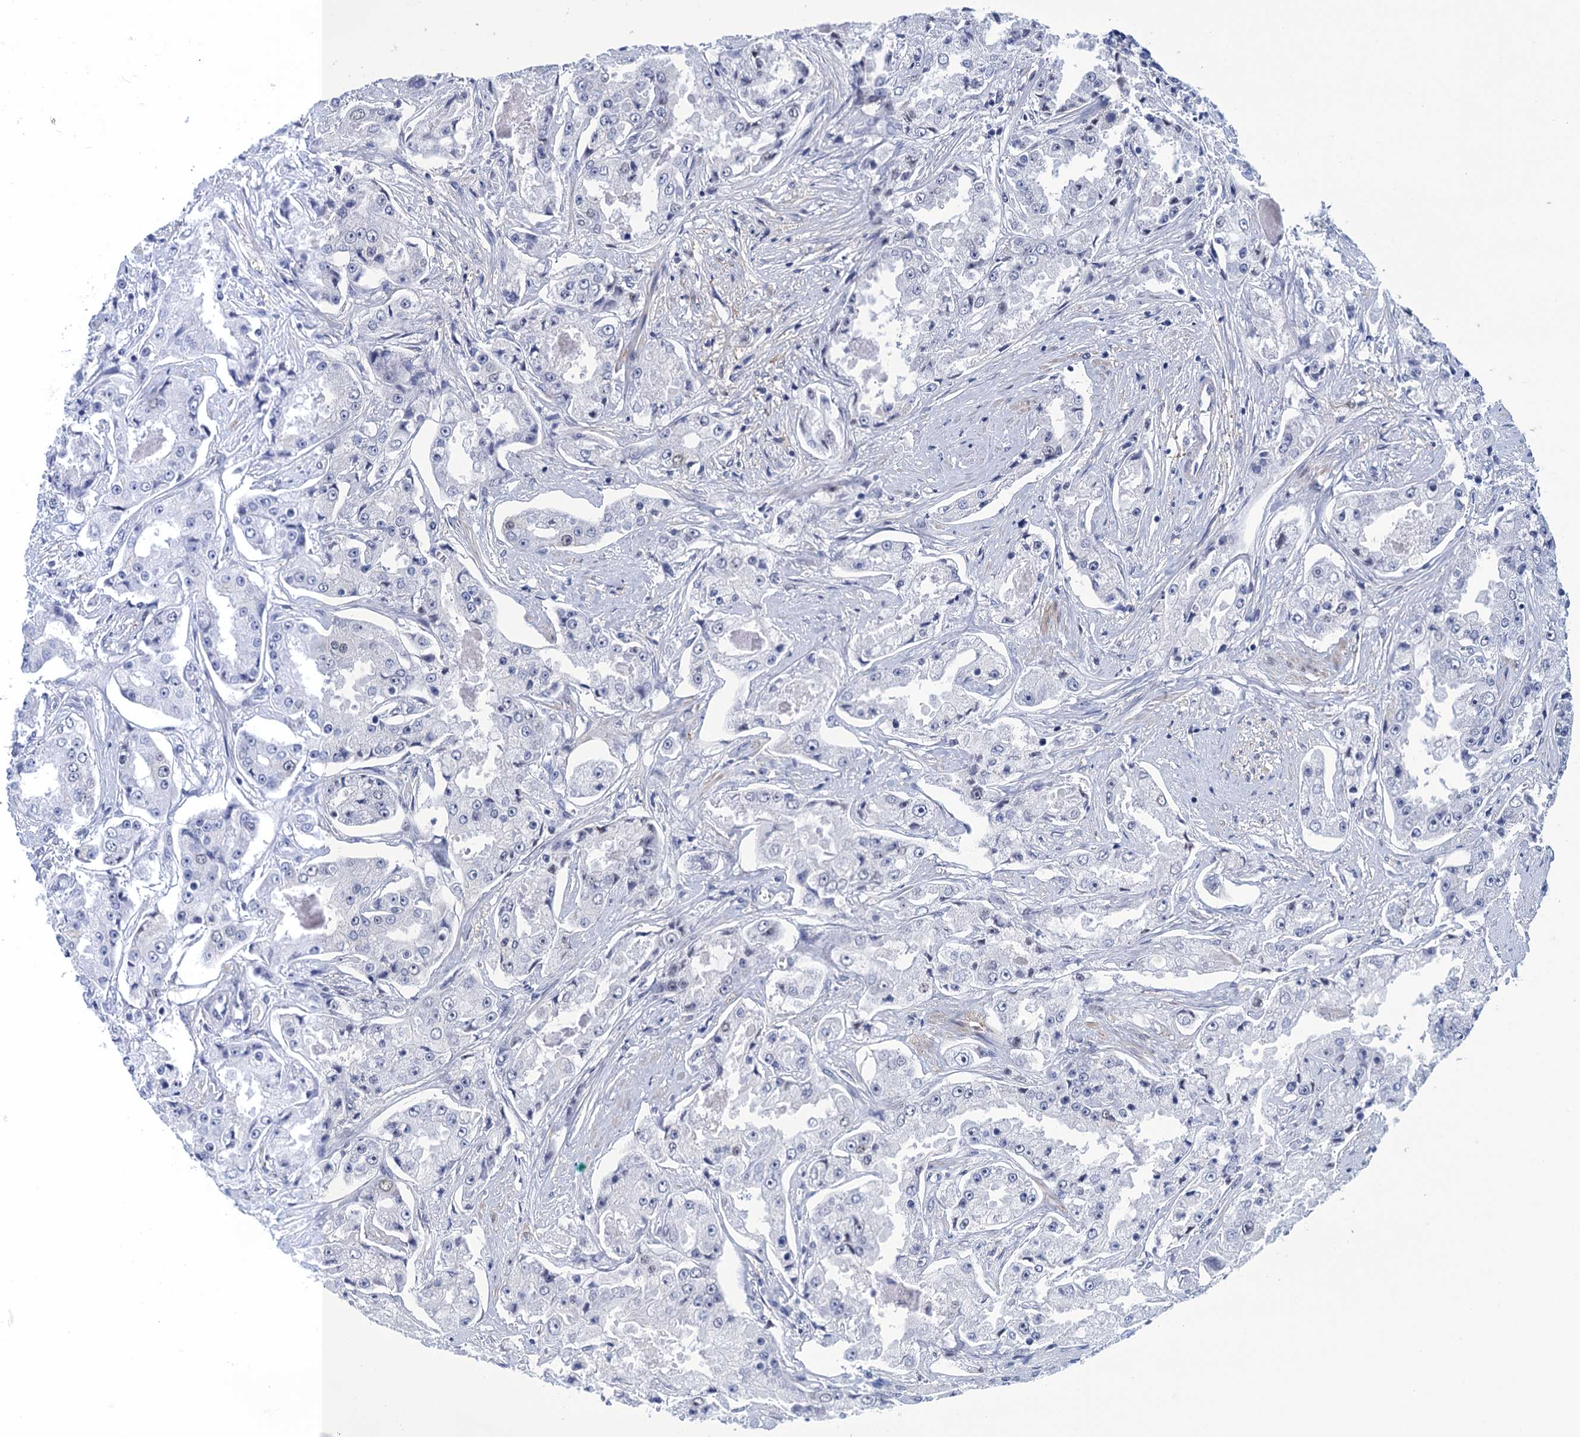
{"staining": {"intensity": "negative", "quantity": "none", "location": "none"}, "tissue": "prostate cancer", "cell_type": "Tumor cells", "image_type": "cancer", "snomed": [{"axis": "morphology", "description": "Adenocarcinoma, High grade"}, {"axis": "topography", "description": "Prostate"}], "caption": "Prostate cancer (high-grade adenocarcinoma) was stained to show a protein in brown. There is no significant staining in tumor cells.", "gene": "GINS3", "patient": {"sex": "male", "age": 73}}